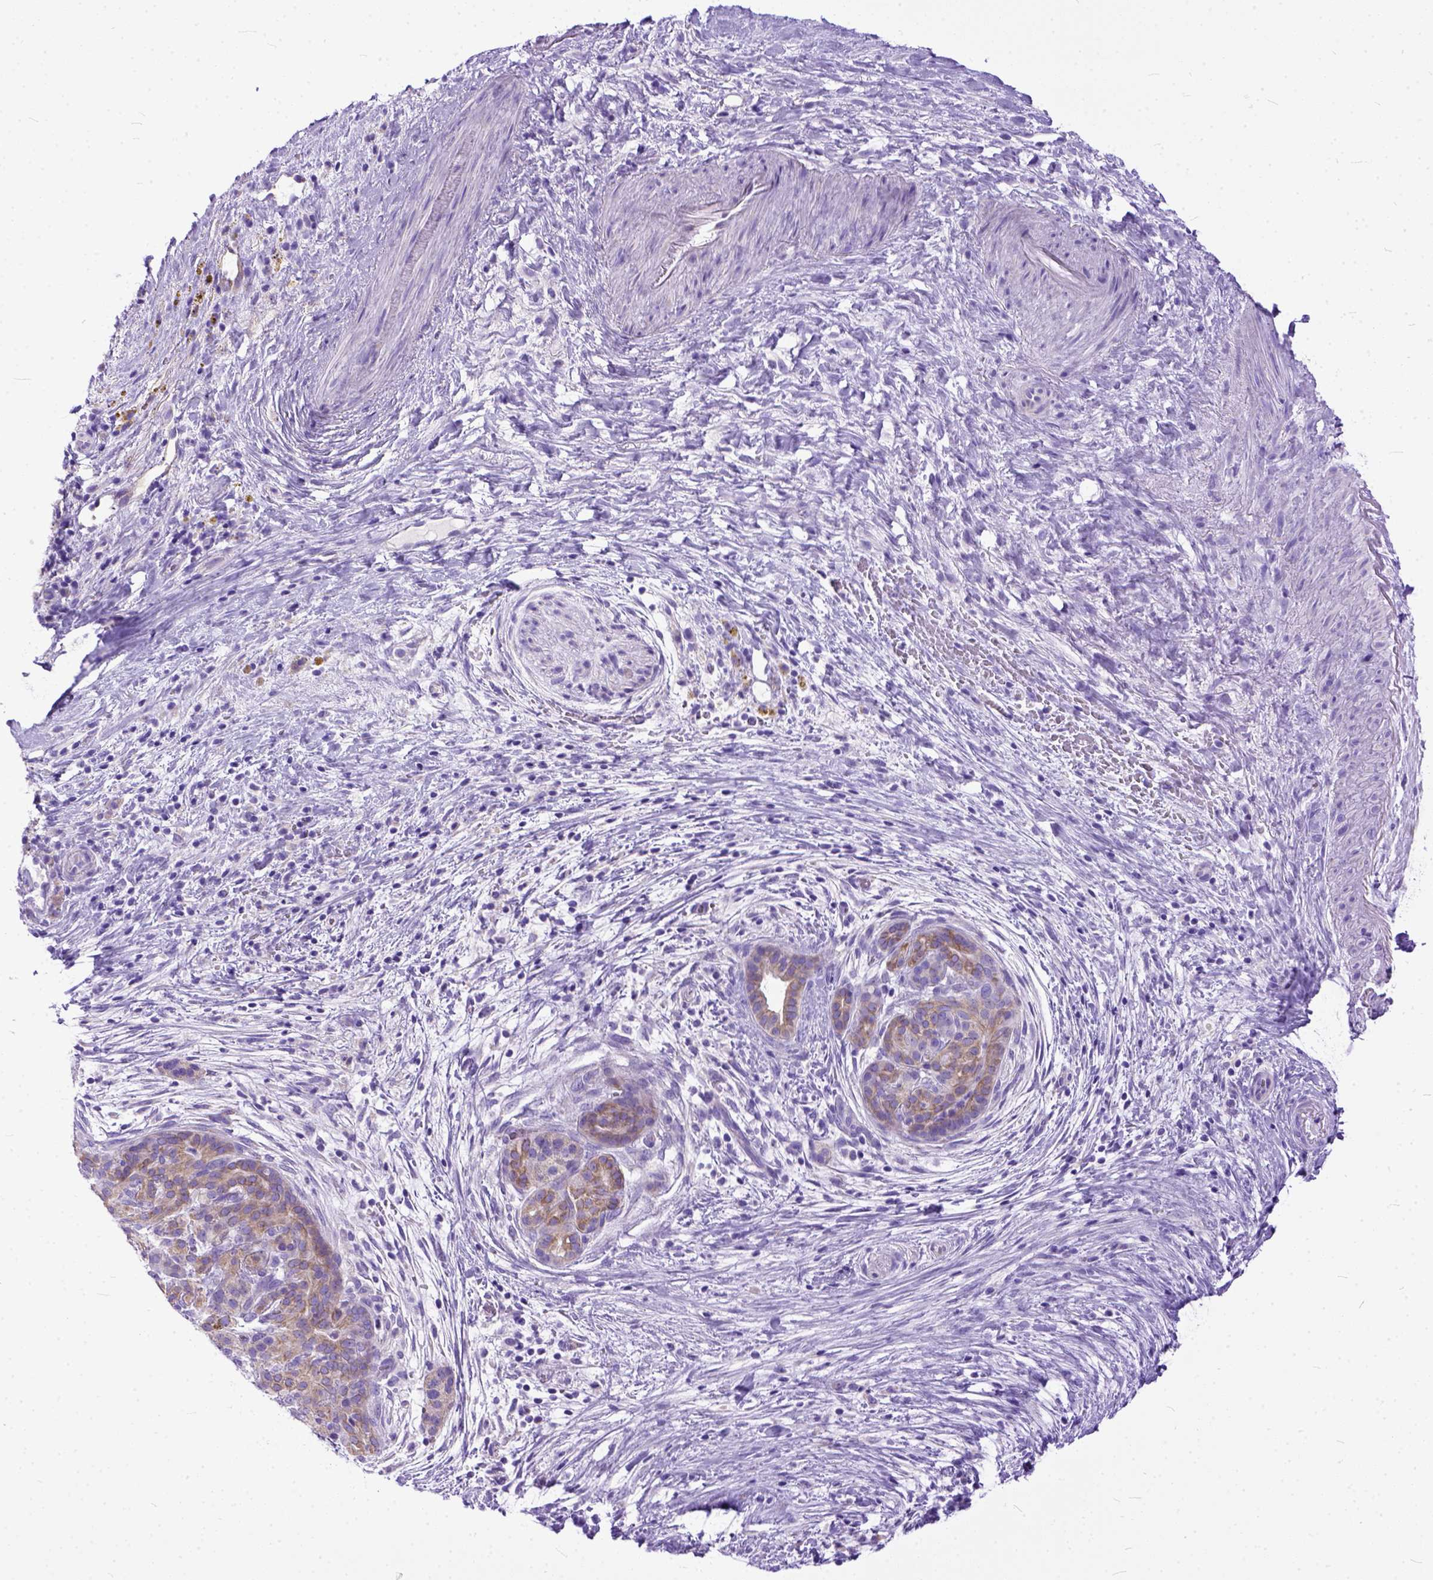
{"staining": {"intensity": "weak", "quantity": ">75%", "location": "cytoplasmic/membranous"}, "tissue": "pancreatic cancer", "cell_type": "Tumor cells", "image_type": "cancer", "snomed": [{"axis": "morphology", "description": "Adenocarcinoma, NOS"}, {"axis": "topography", "description": "Pancreas"}], "caption": "A photomicrograph of human pancreatic adenocarcinoma stained for a protein reveals weak cytoplasmic/membranous brown staining in tumor cells.", "gene": "PPL", "patient": {"sex": "male", "age": 44}}